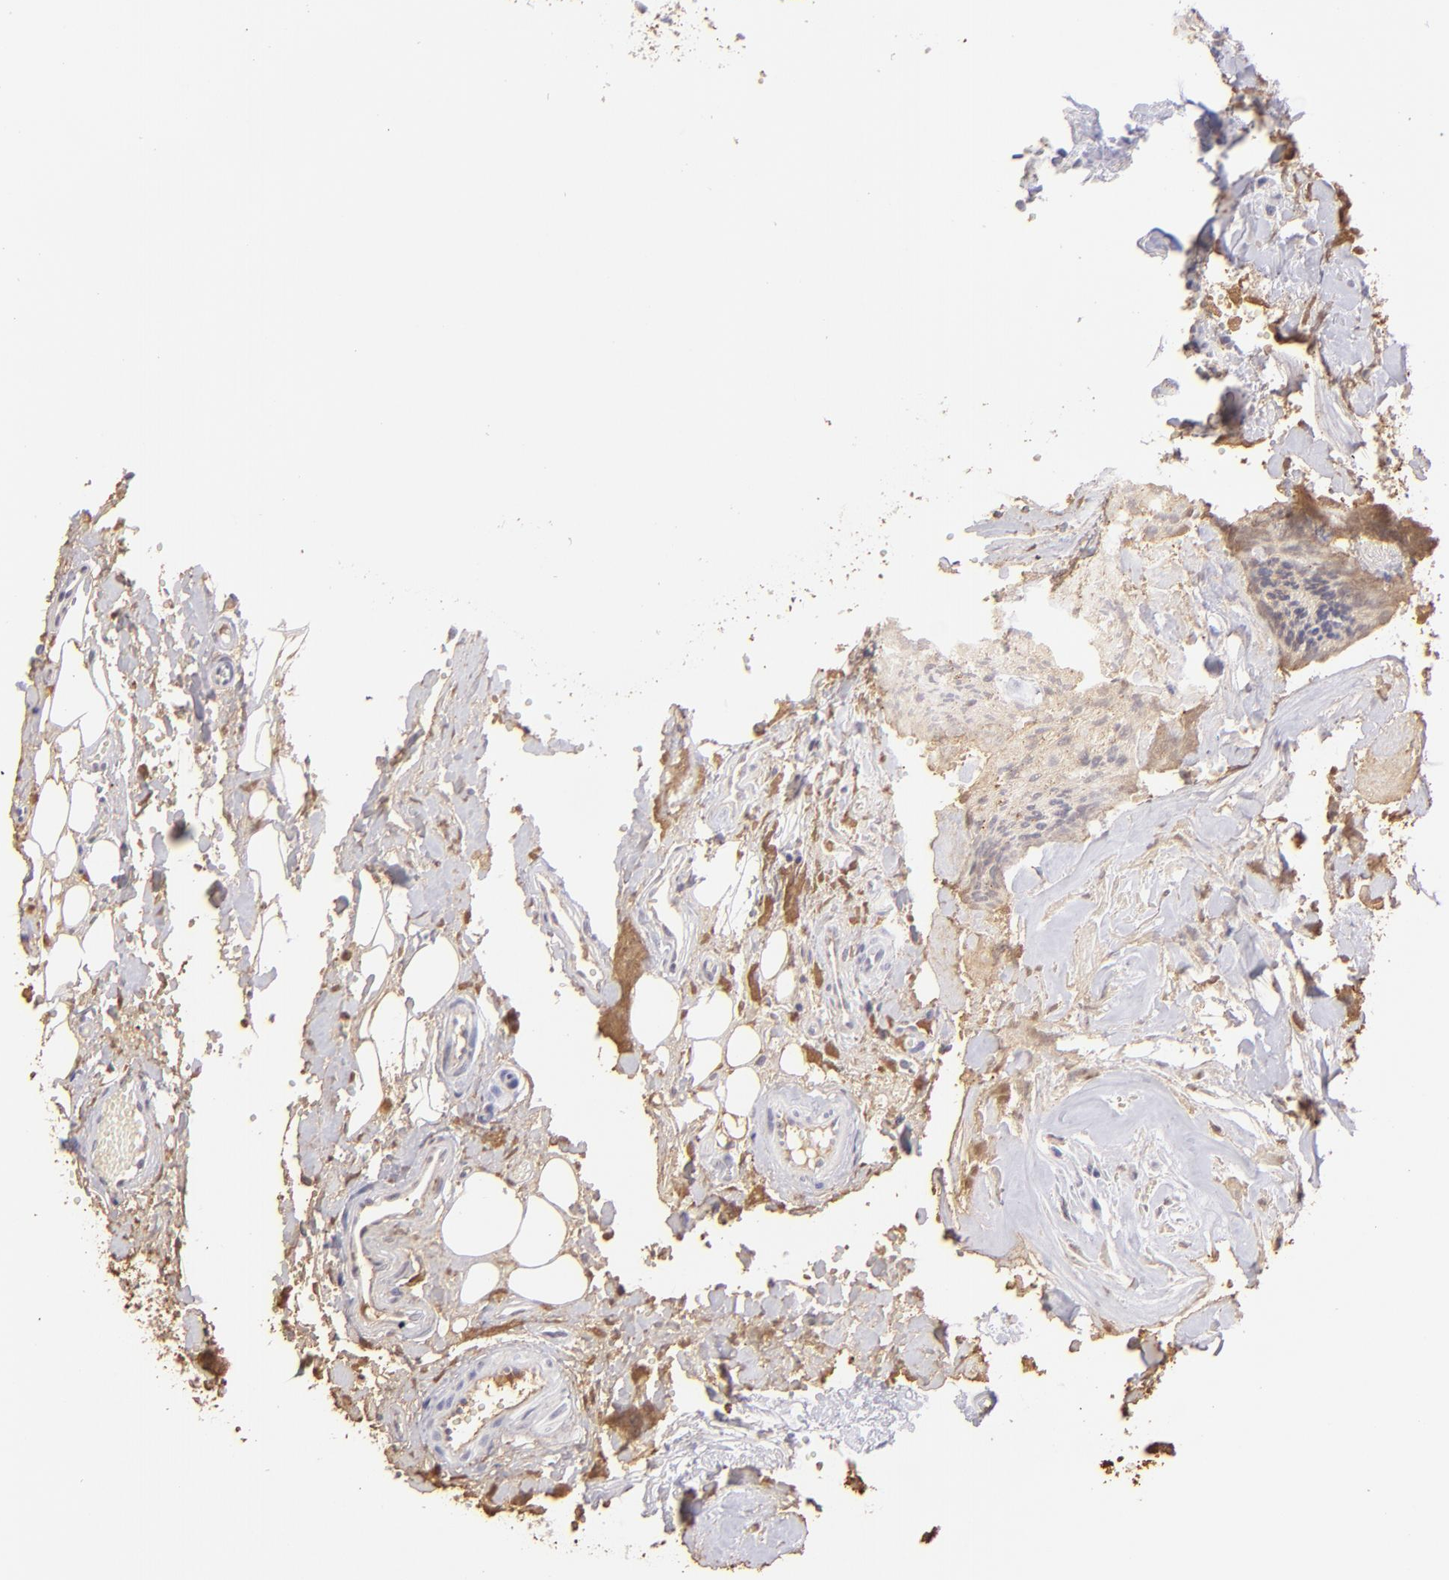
{"staining": {"intensity": "weak", "quantity": "25%-75%", "location": "cytoplasmic/membranous"}, "tissue": "head and neck cancer", "cell_type": "Tumor cells", "image_type": "cancer", "snomed": [{"axis": "morphology", "description": "Squamous cell carcinoma, NOS"}, {"axis": "topography", "description": "Salivary gland"}, {"axis": "topography", "description": "Head-Neck"}], "caption": "Squamous cell carcinoma (head and neck) was stained to show a protein in brown. There is low levels of weak cytoplasmic/membranous staining in about 25%-75% of tumor cells.", "gene": "MAGEA1", "patient": {"sex": "male", "age": 70}}